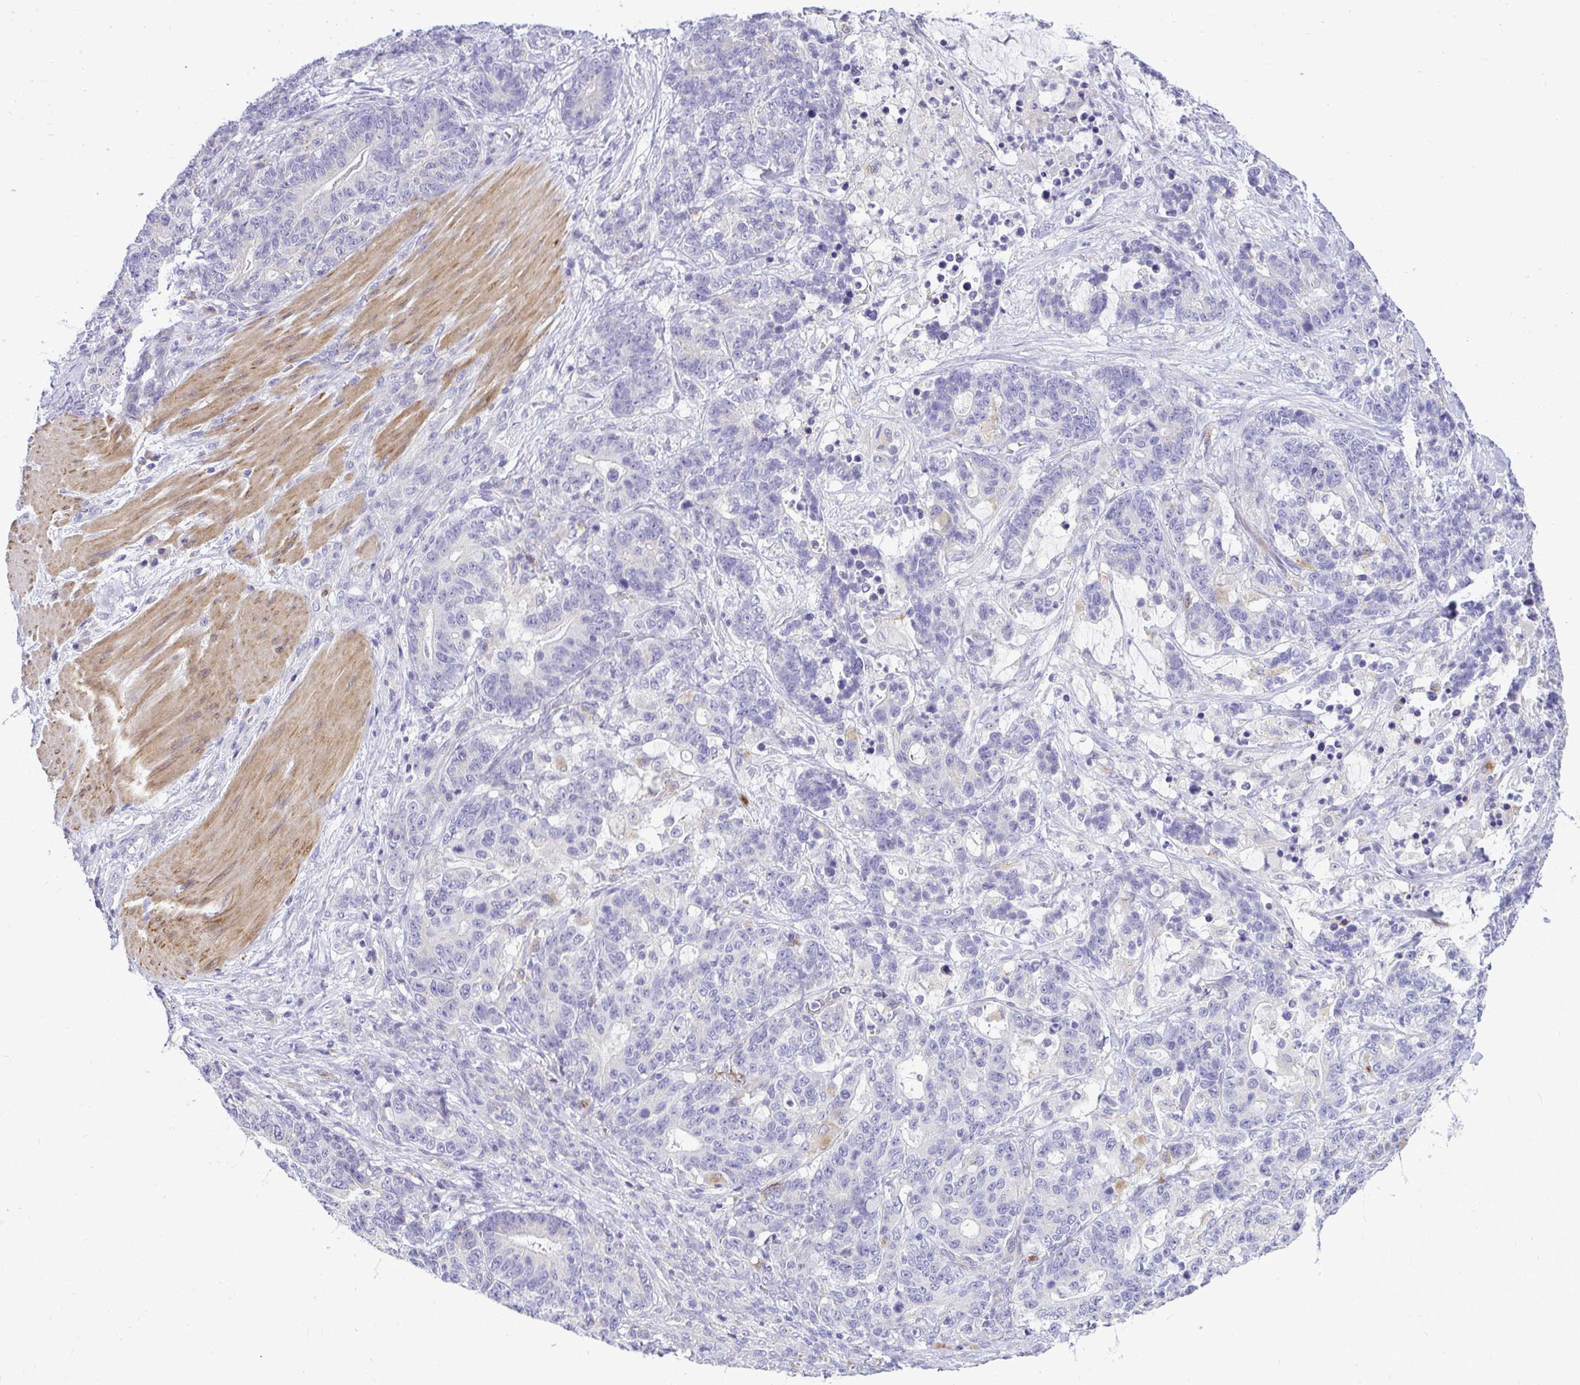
{"staining": {"intensity": "negative", "quantity": "none", "location": "none"}, "tissue": "stomach cancer", "cell_type": "Tumor cells", "image_type": "cancer", "snomed": [{"axis": "morphology", "description": "Normal tissue, NOS"}, {"axis": "morphology", "description": "Adenocarcinoma, NOS"}, {"axis": "topography", "description": "Stomach"}], "caption": "Immunohistochemical staining of adenocarcinoma (stomach) exhibits no significant staining in tumor cells. (DAB (3,3'-diaminobenzidine) immunohistochemistry, high magnification).", "gene": "PKN3", "patient": {"sex": "female", "age": 64}}